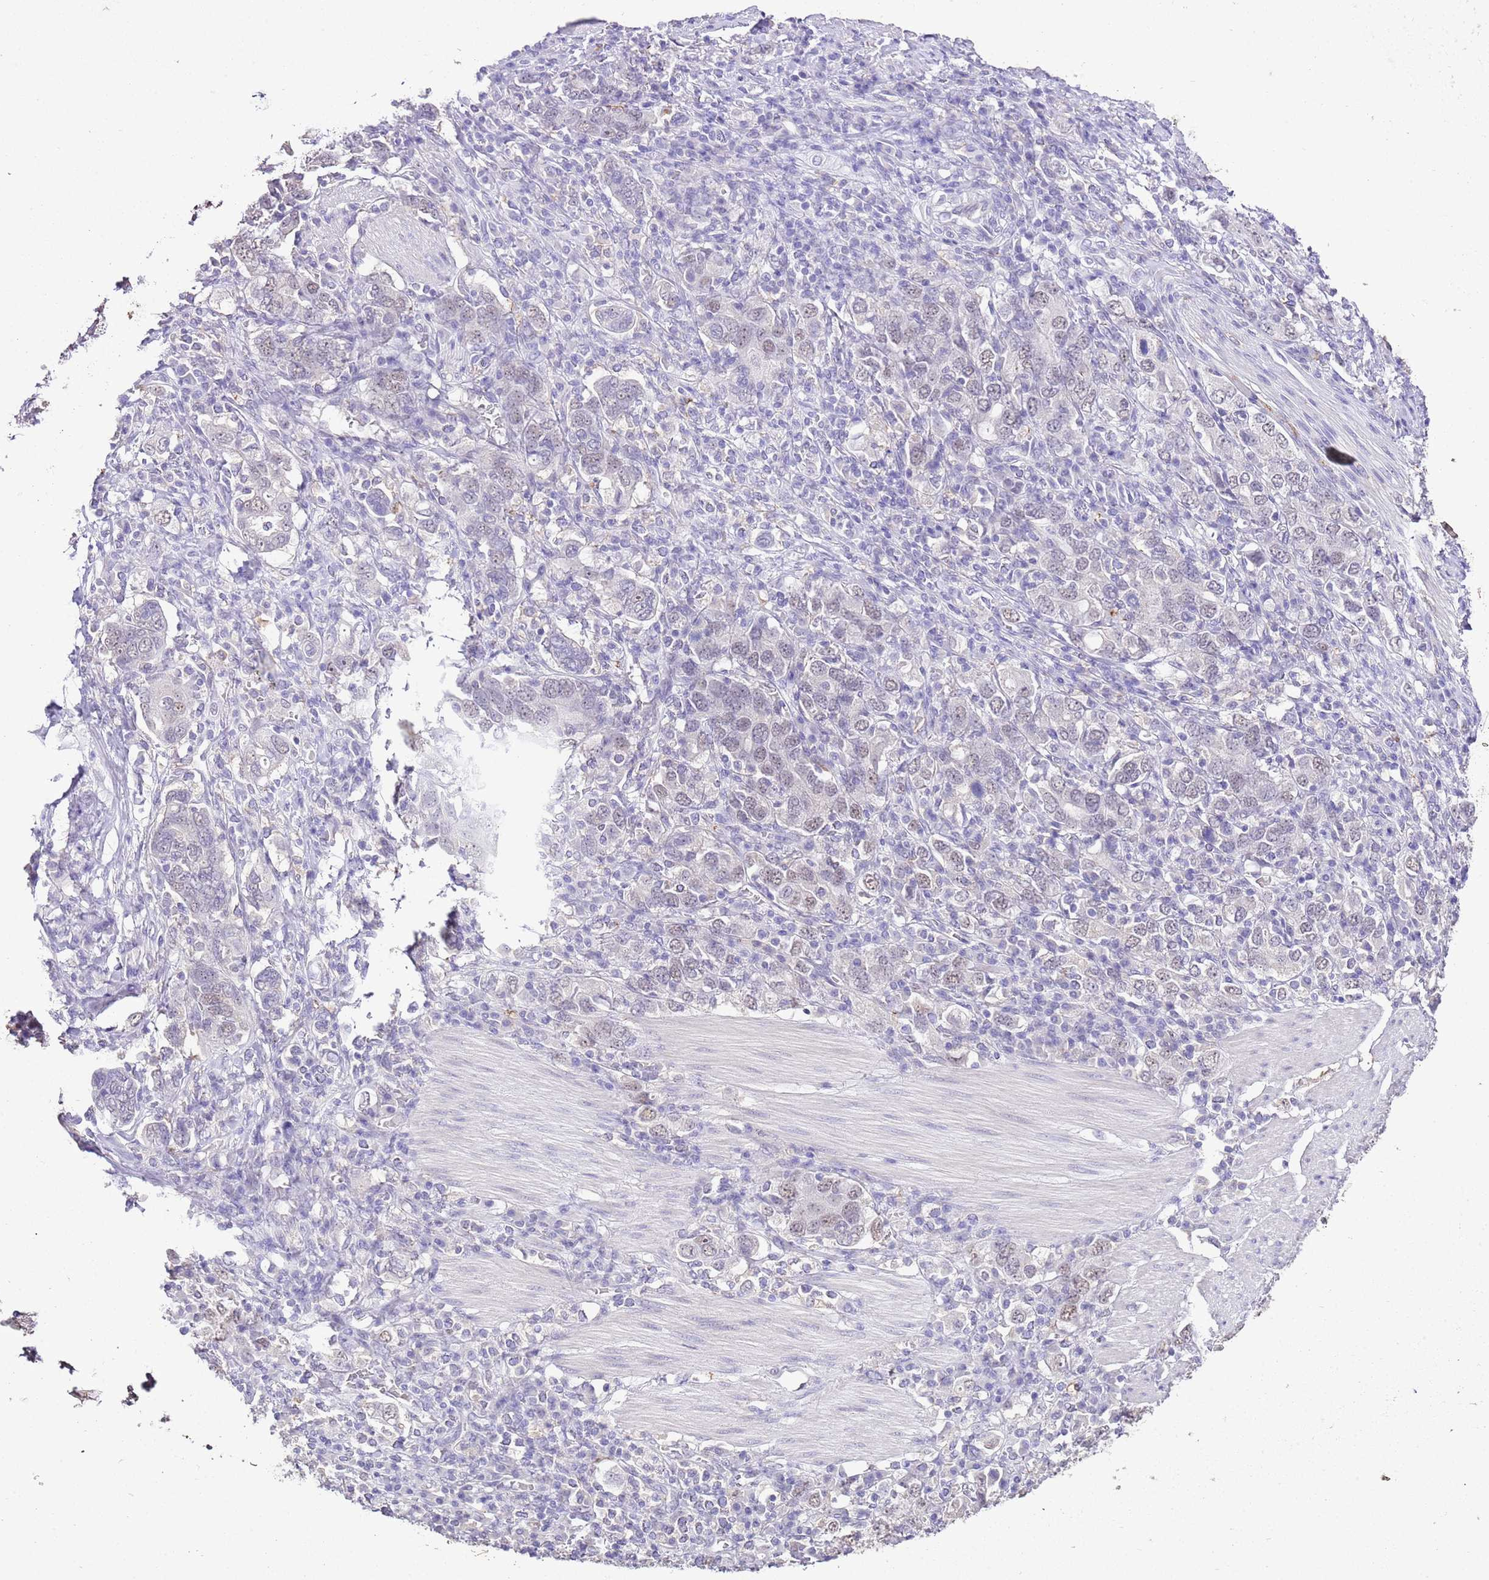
{"staining": {"intensity": "weak", "quantity": "25%-75%", "location": "nuclear"}, "tissue": "stomach cancer", "cell_type": "Tumor cells", "image_type": "cancer", "snomed": [{"axis": "morphology", "description": "Adenocarcinoma, NOS"}, {"axis": "topography", "description": "Stomach, upper"}, {"axis": "topography", "description": "Stomach"}], "caption": "An immunohistochemistry (IHC) photomicrograph of tumor tissue is shown. Protein staining in brown labels weak nuclear positivity in stomach adenocarcinoma within tumor cells.", "gene": "IZUMO4", "patient": {"sex": "male", "age": 62}}